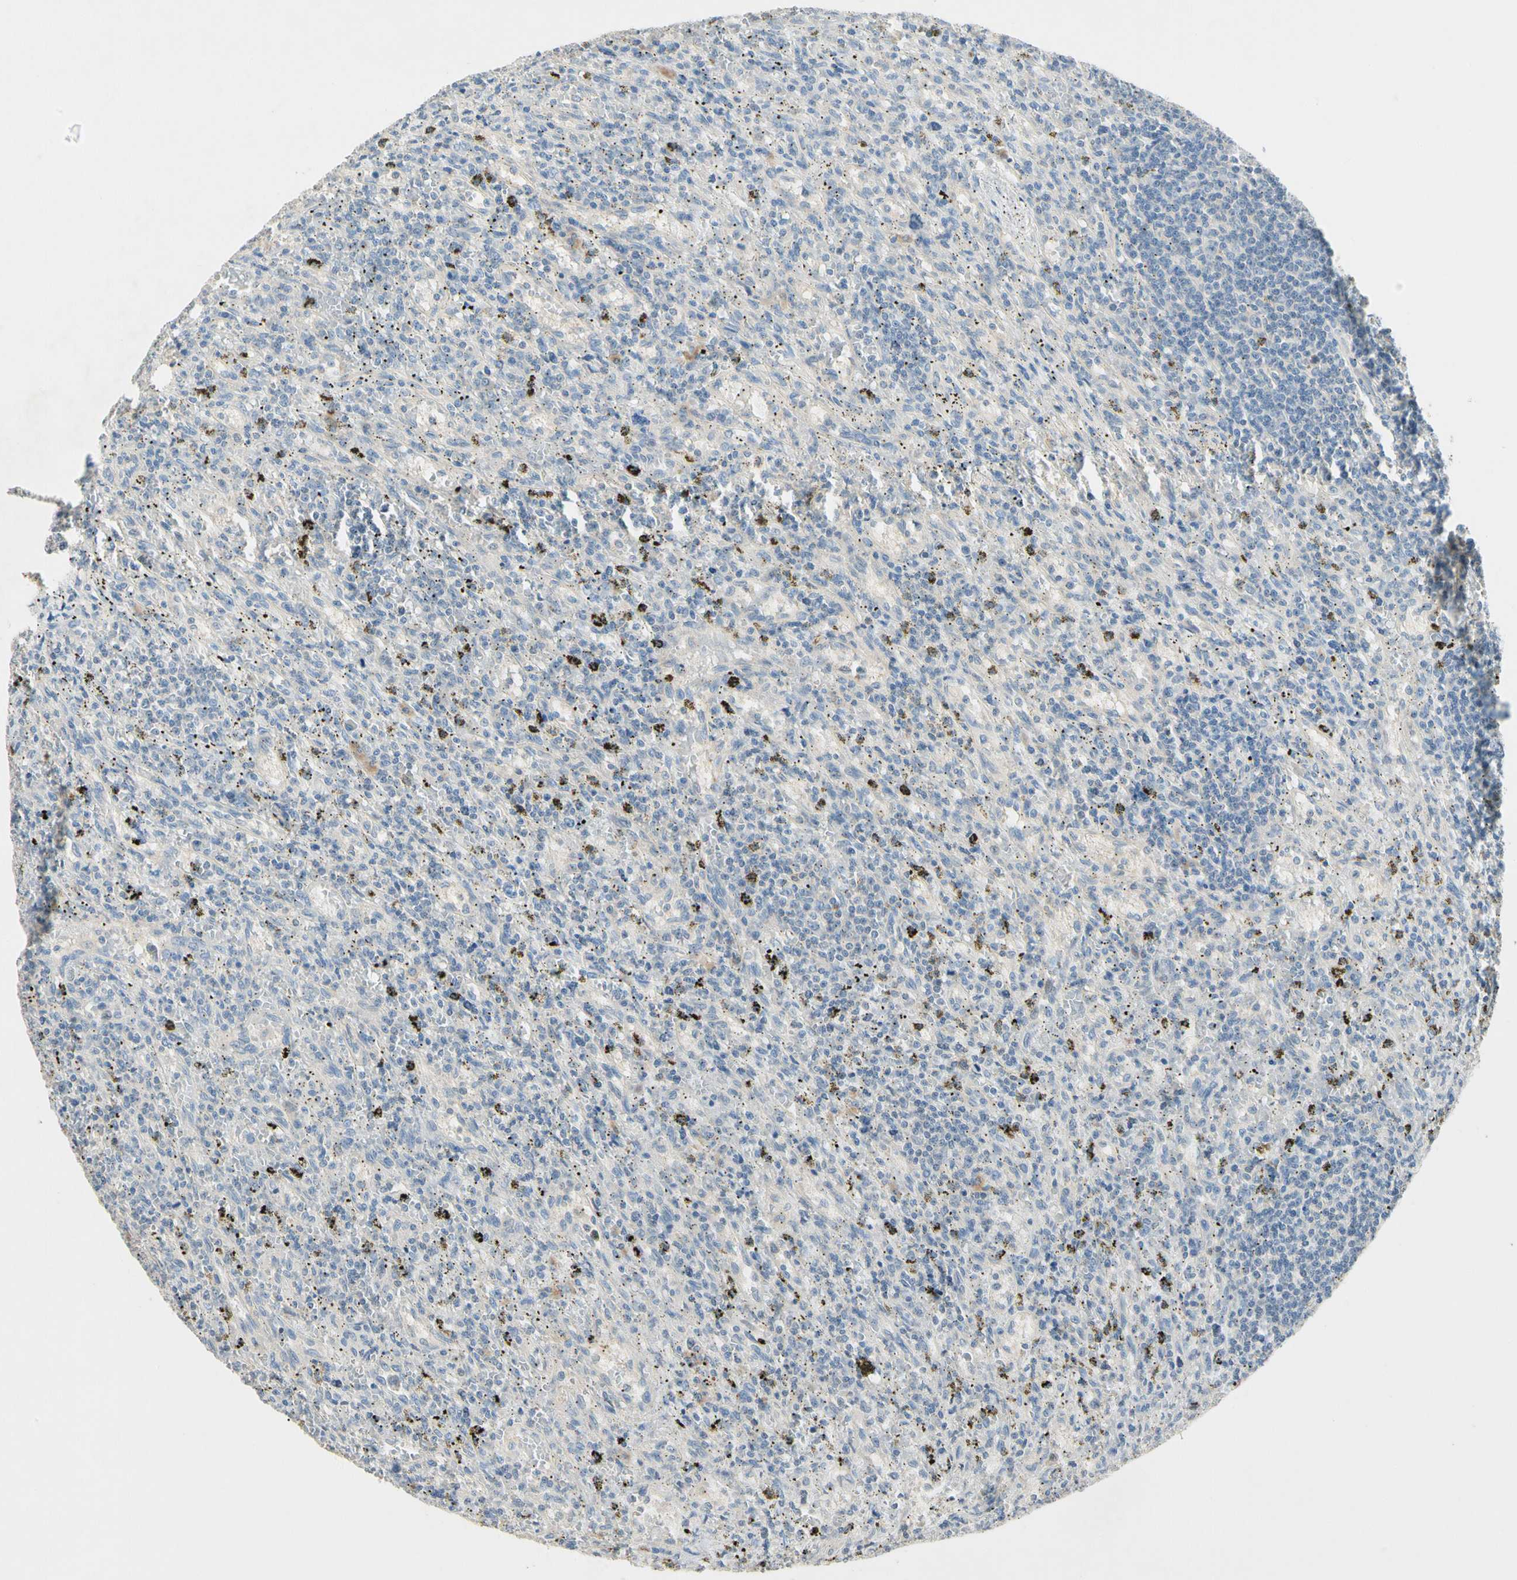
{"staining": {"intensity": "negative", "quantity": "none", "location": "none"}, "tissue": "lymphoma", "cell_type": "Tumor cells", "image_type": "cancer", "snomed": [{"axis": "morphology", "description": "Malignant lymphoma, non-Hodgkin's type, Low grade"}, {"axis": "topography", "description": "Spleen"}], "caption": "An IHC histopathology image of lymphoma is shown. There is no staining in tumor cells of lymphoma.", "gene": "PRSS21", "patient": {"sex": "male", "age": 76}}